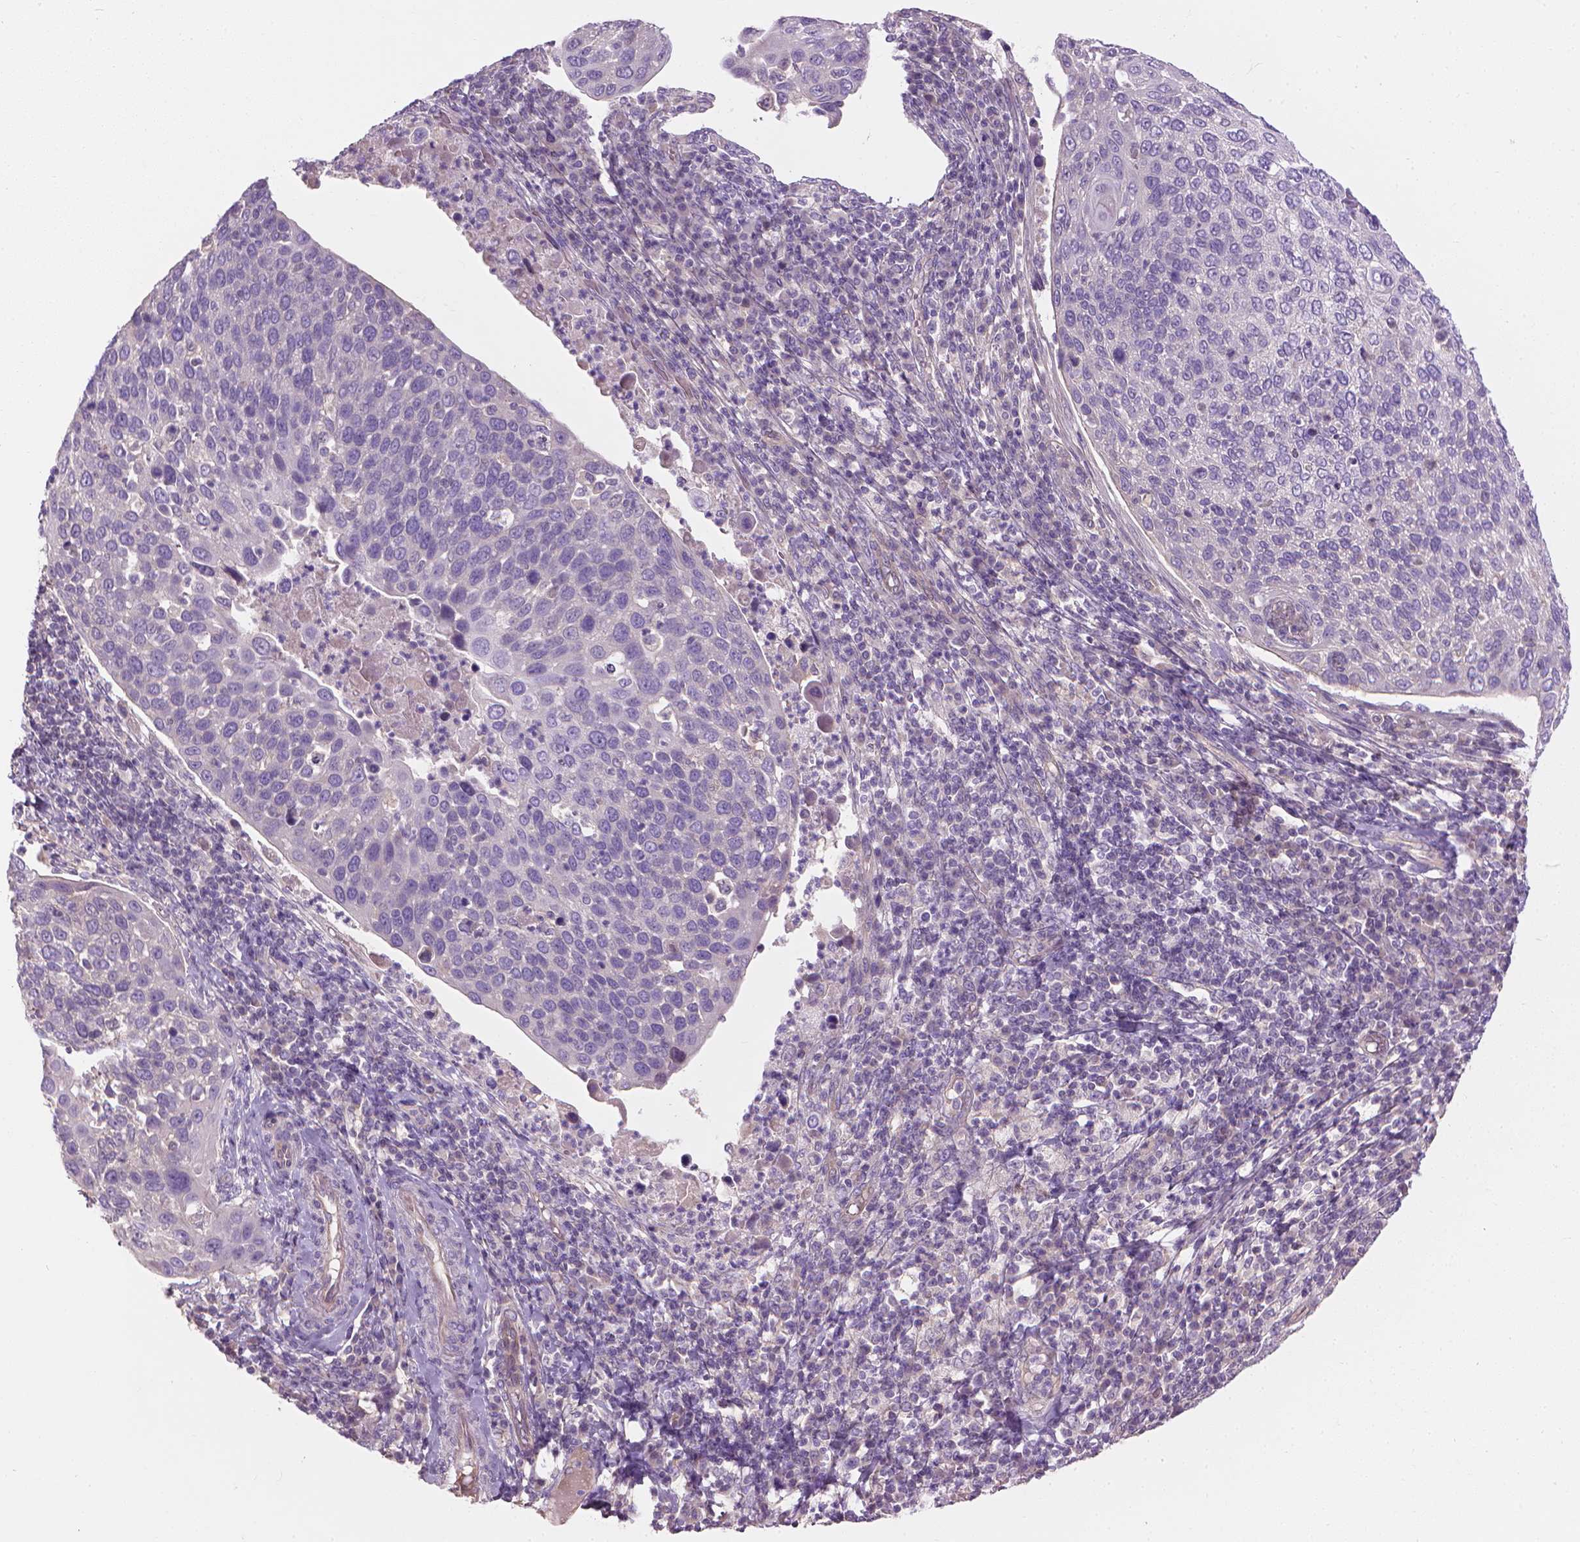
{"staining": {"intensity": "negative", "quantity": "none", "location": "none"}, "tissue": "cervical cancer", "cell_type": "Tumor cells", "image_type": "cancer", "snomed": [{"axis": "morphology", "description": "Squamous cell carcinoma, NOS"}, {"axis": "topography", "description": "Cervix"}], "caption": "IHC of human cervical squamous cell carcinoma shows no staining in tumor cells.", "gene": "RIIAD1", "patient": {"sex": "female", "age": 54}}